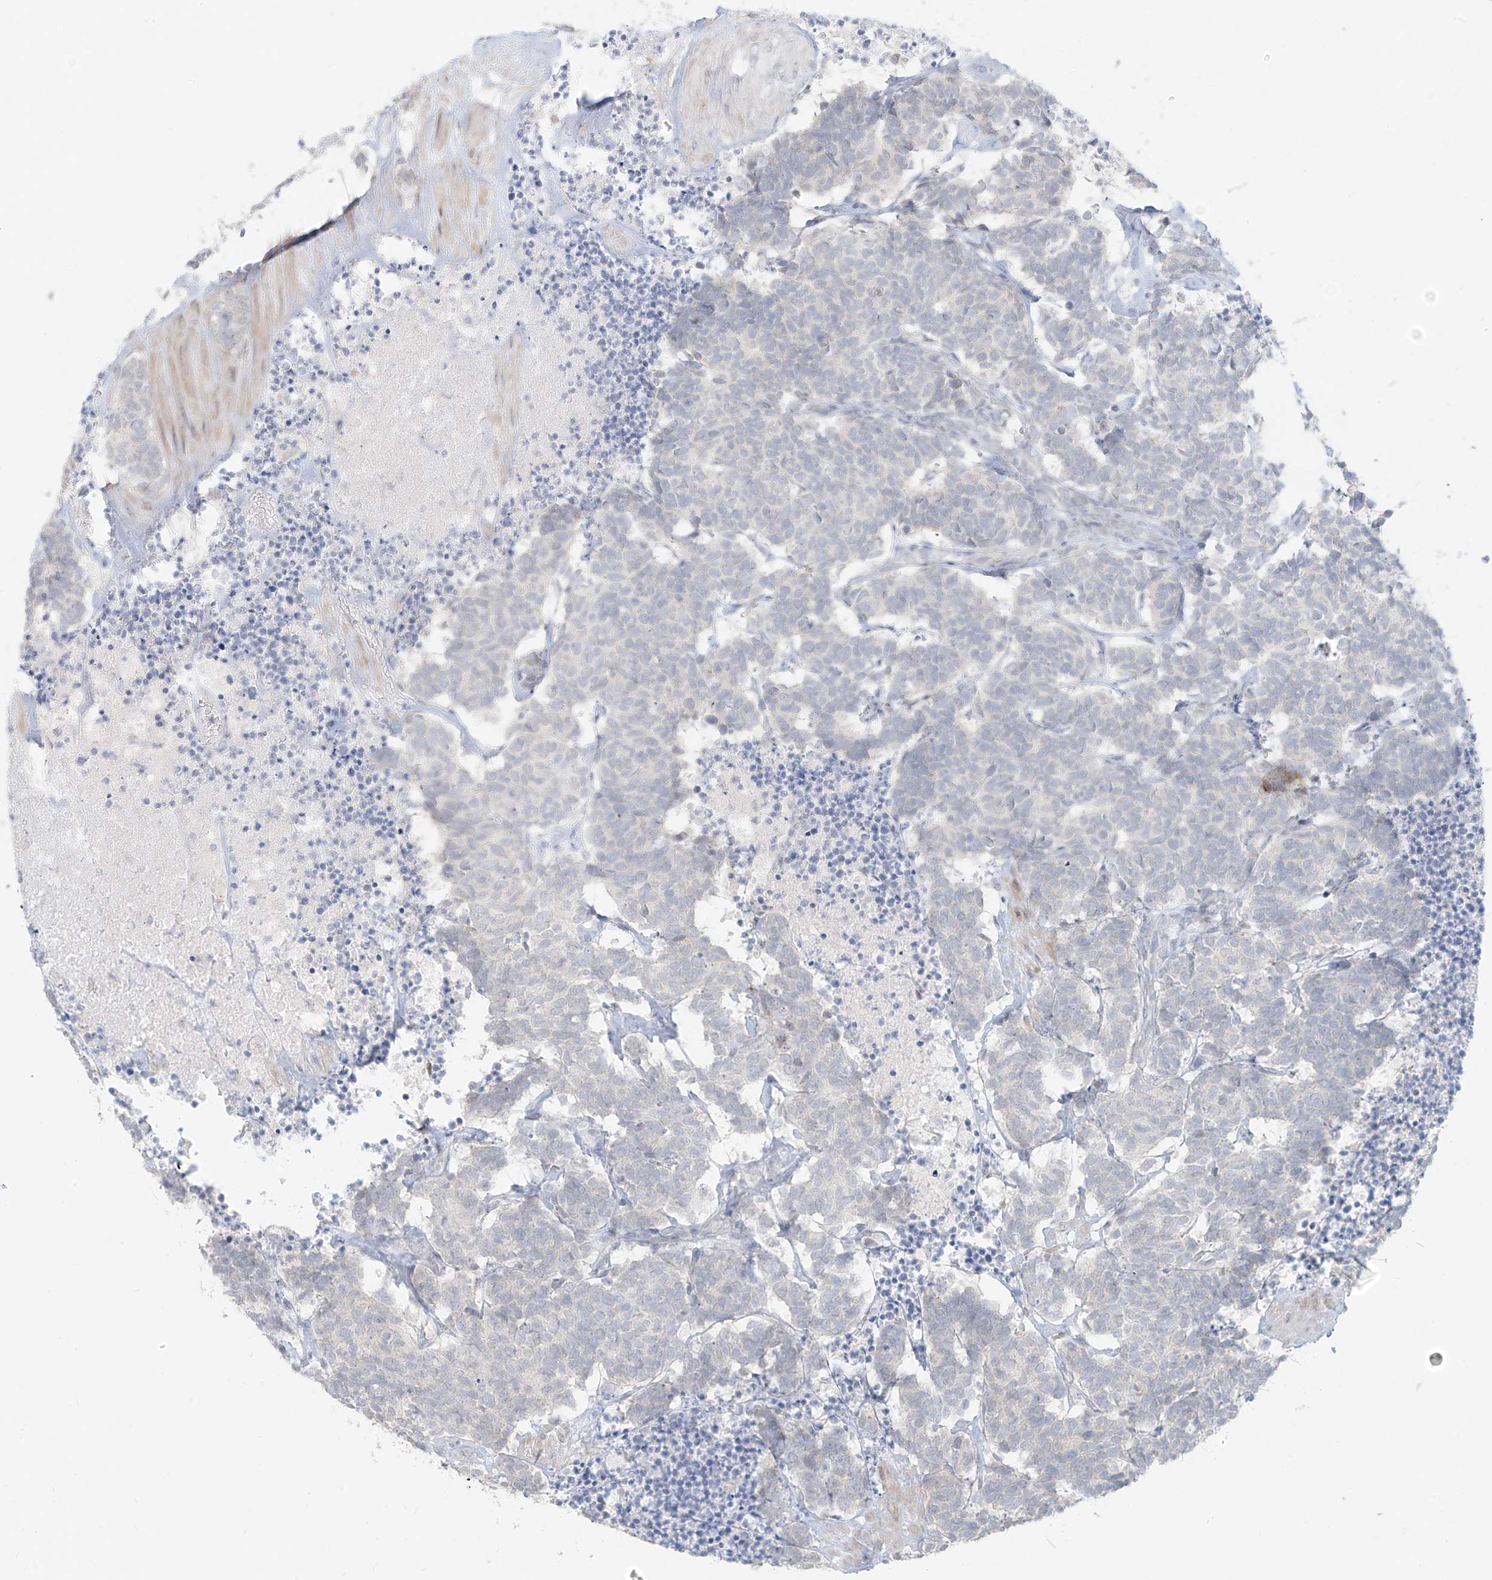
{"staining": {"intensity": "negative", "quantity": "none", "location": "none"}, "tissue": "carcinoid", "cell_type": "Tumor cells", "image_type": "cancer", "snomed": [{"axis": "morphology", "description": "Carcinoma, NOS"}, {"axis": "morphology", "description": "Carcinoid, malignant, NOS"}, {"axis": "topography", "description": "Urinary bladder"}], "caption": "Immunohistochemical staining of carcinoid displays no significant staining in tumor cells.", "gene": "OSBPL7", "patient": {"sex": "male", "age": 57}}